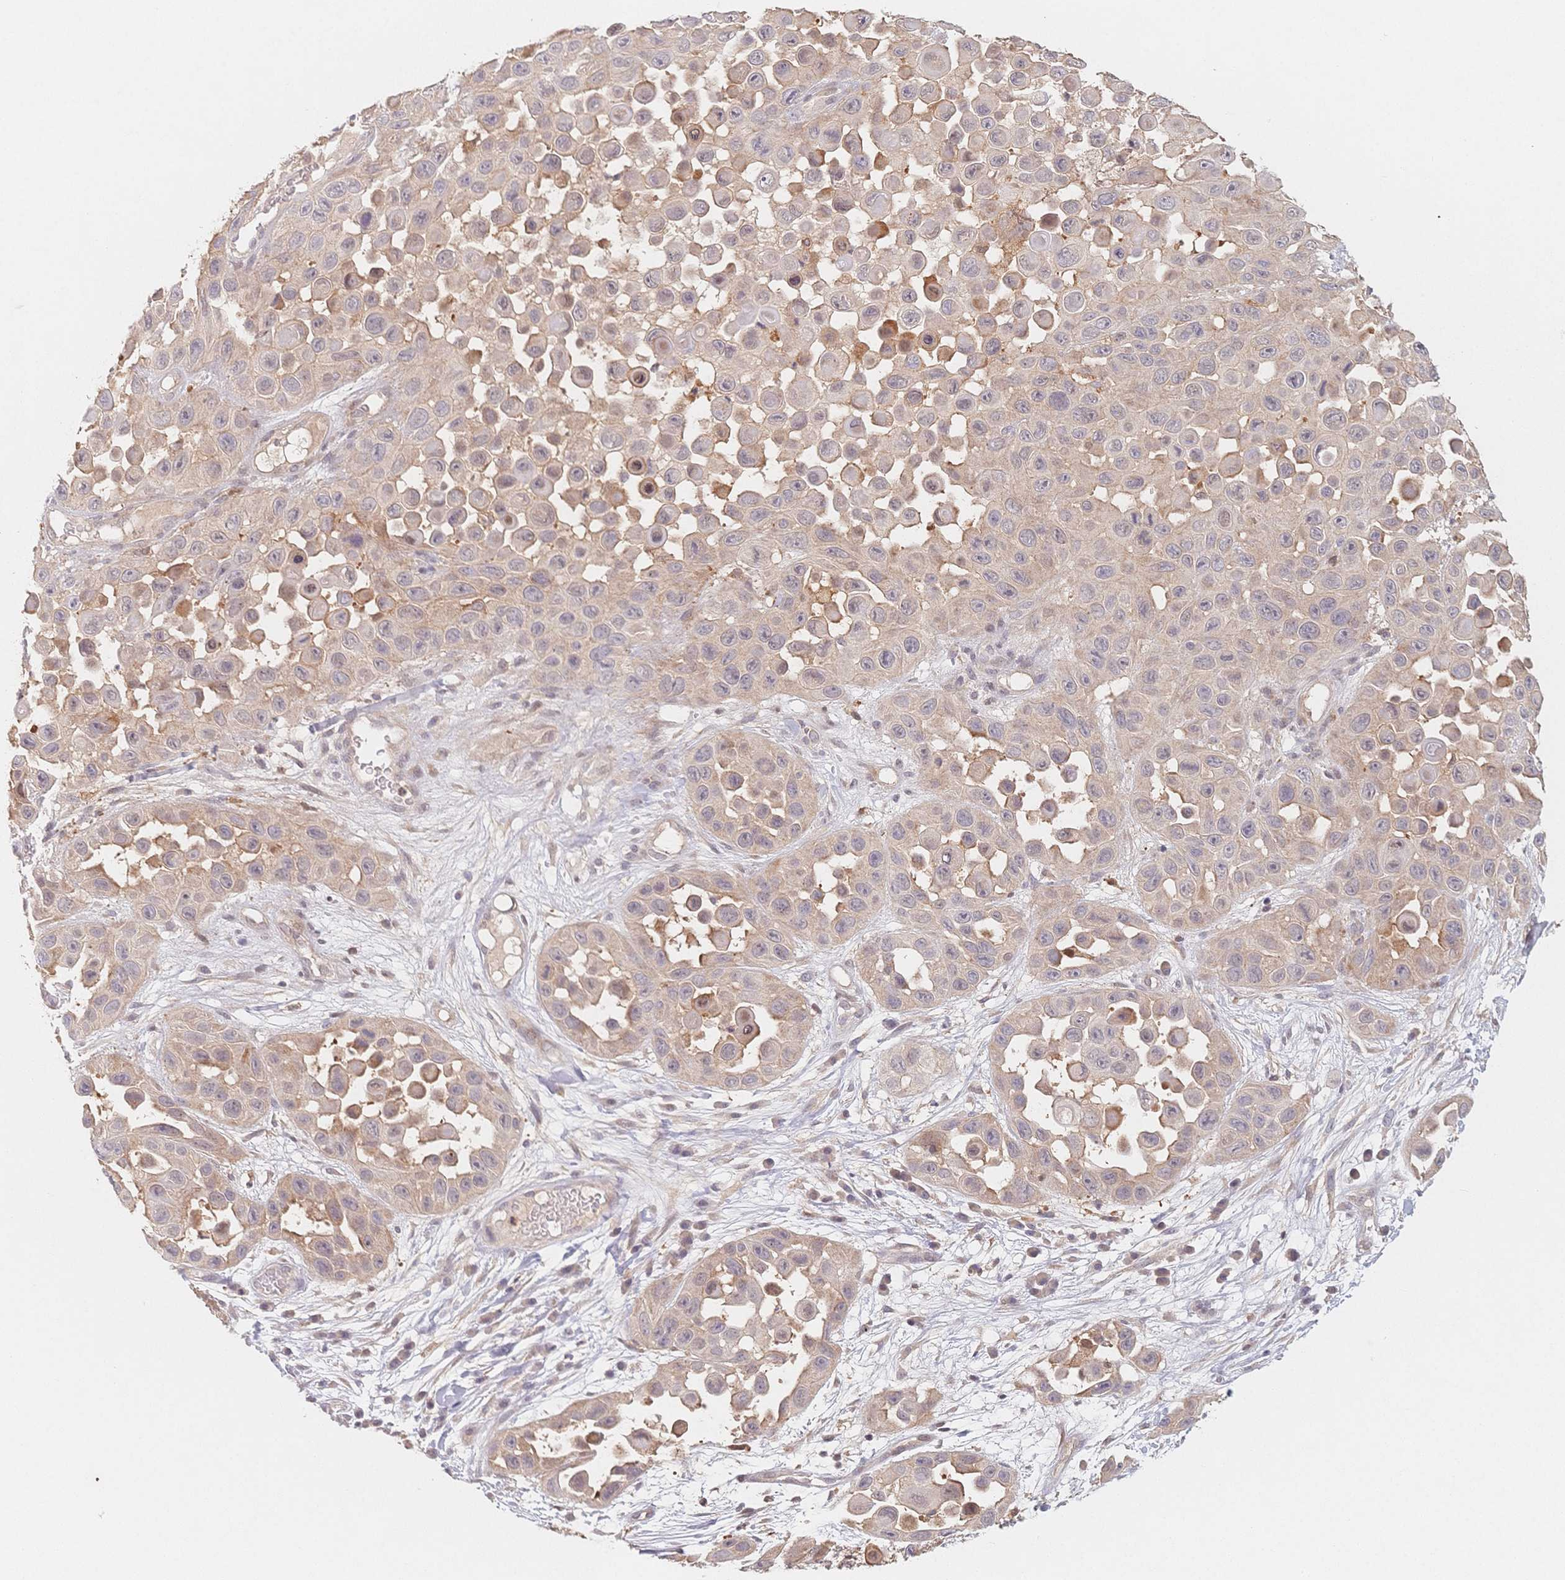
{"staining": {"intensity": "weak", "quantity": "<25%", "location": "cytoplasmic/membranous"}, "tissue": "skin cancer", "cell_type": "Tumor cells", "image_type": "cancer", "snomed": [{"axis": "morphology", "description": "Squamous cell carcinoma, NOS"}, {"axis": "topography", "description": "Skin"}], "caption": "Protein analysis of skin cancer (squamous cell carcinoma) shows no significant expression in tumor cells. (DAB (3,3'-diaminobenzidine) immunohistochemistry (IHC), high magnification).", "gene": "C12orf75", "patient": {"sex": "male", "age": 81}}